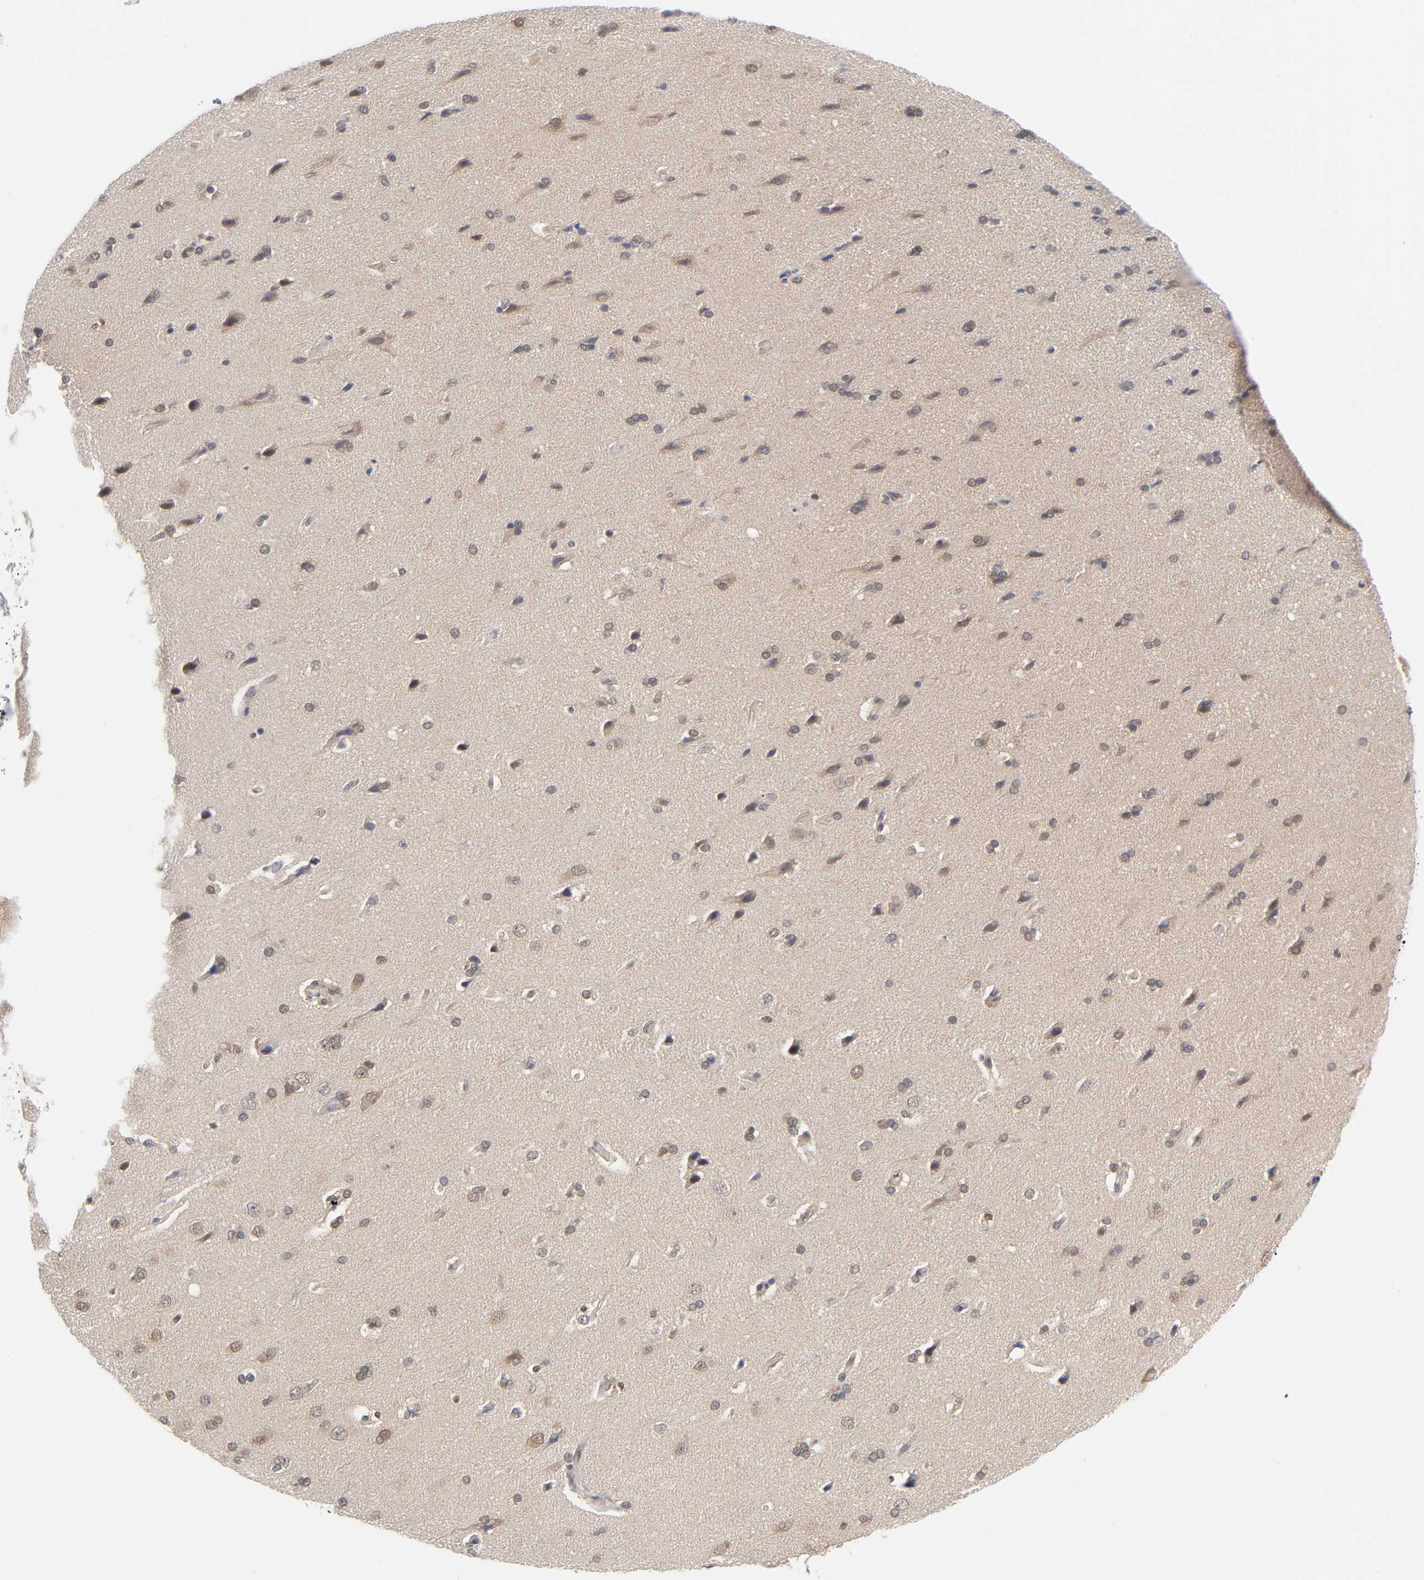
{"staining": {"intensity": "weak", "quantity": "25%-75%", "location": "cytoplasmic/membranous"}, "tissue": "cerebral cortex", "cell_type": "Endothelial cells", "image_type": "normal", "snomed": [{"axis": "morphology", "description": "Normal tissue, NOS"}, {"axis": "topography", "description": "Cerebral cortex"}], "caption": "A histopathology image of human cerebral cortex stained for a protein shows weak cytoplasmic/membranous brown staining in endothelial cells.", "gene": "DFFB", "patient": {"sex": "male", "age": 62}}